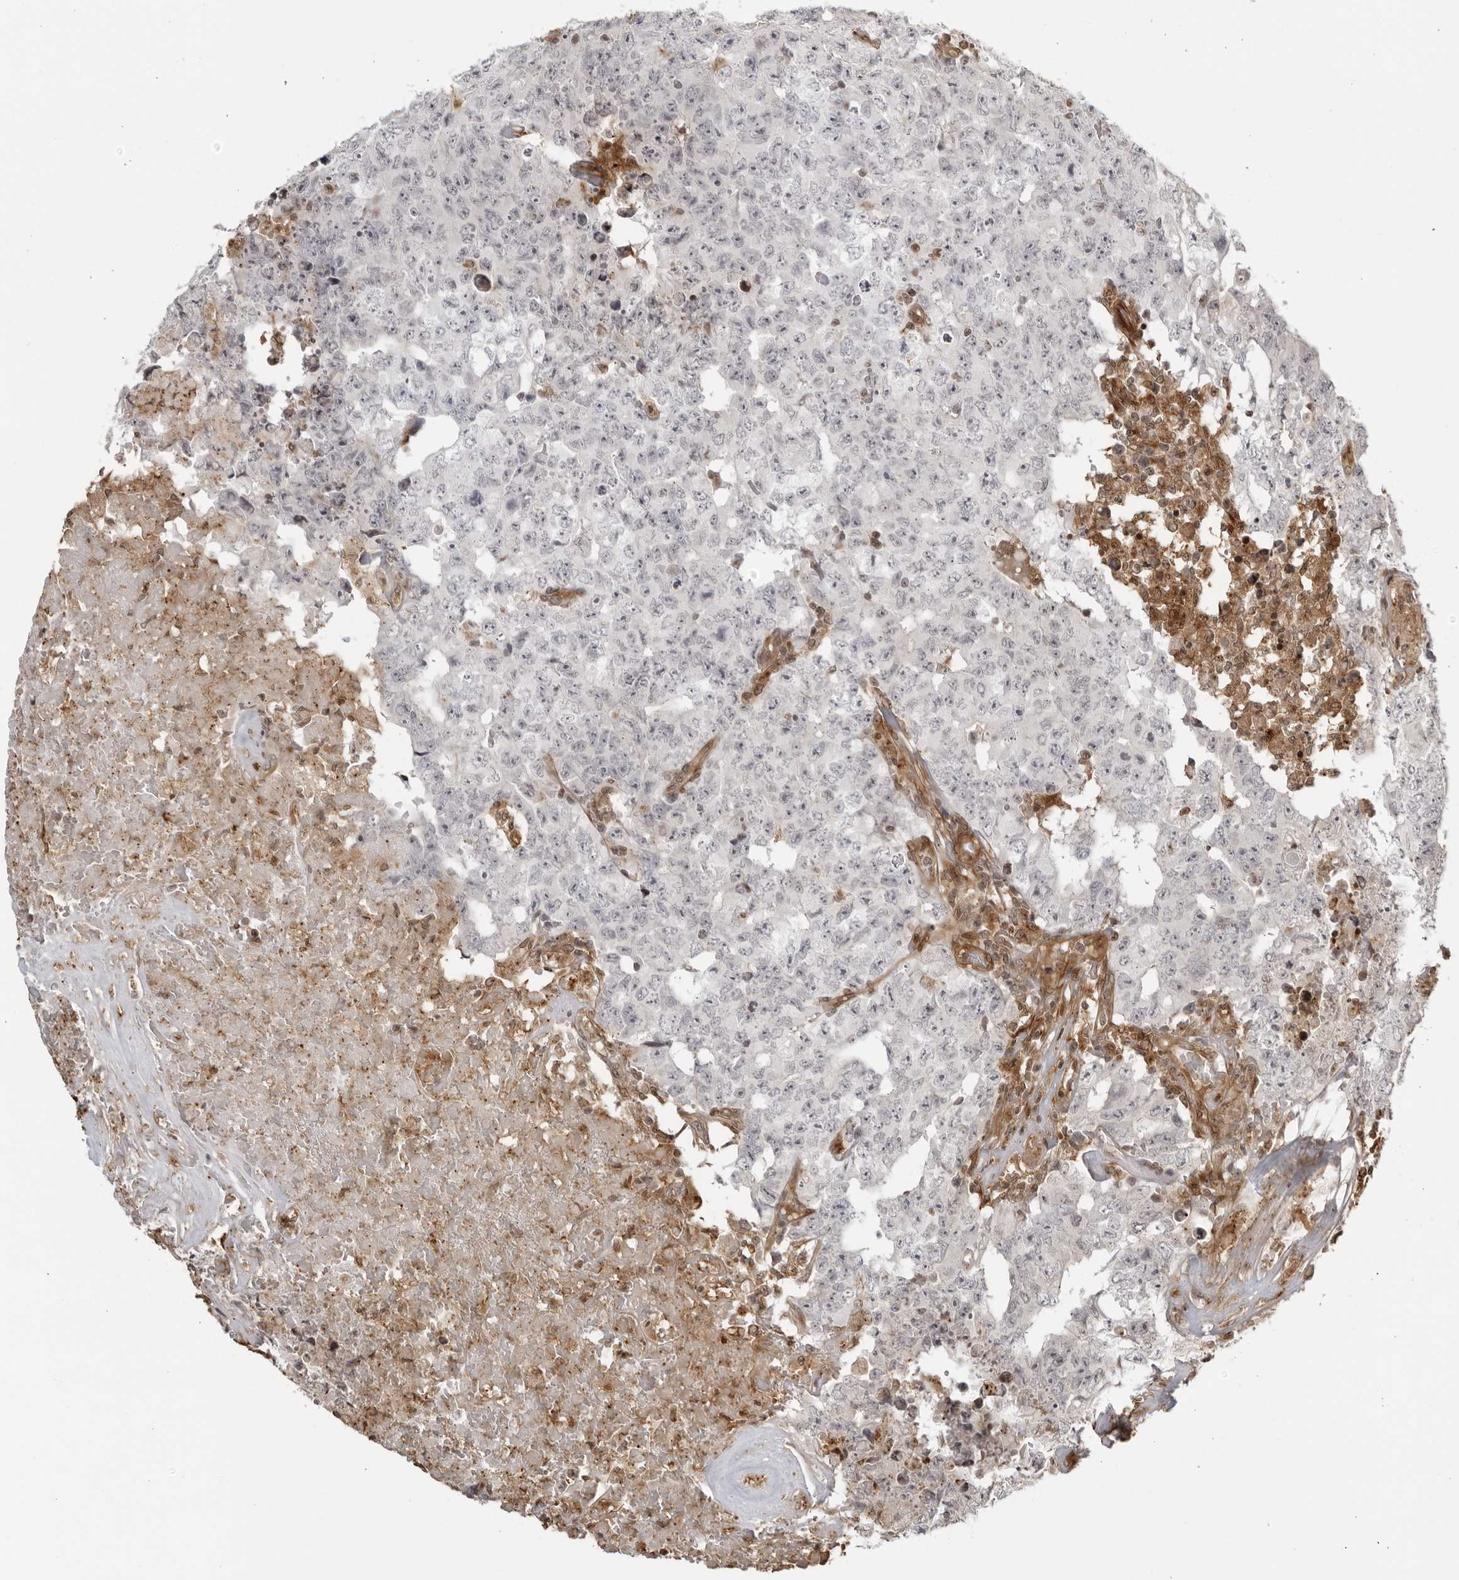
{"staining": {"intensity": "negative", "quantity": "none", "location": "none"}, "tissue": "testis cancer", "cell_type": "Tumor cells", "image_type": "cancer", "snomed": [{"axis": "morphology", "description": "Carcinoma, Embryonal, NOS"}, {"axis": "topography", "description": "Testis"}], "caption": "DAB immunohistochemical staining of human testis cancer shows no significant positivity in tumor cells.", "gene": "TCF21", "patient": {"sex": "male", "age": 26}}